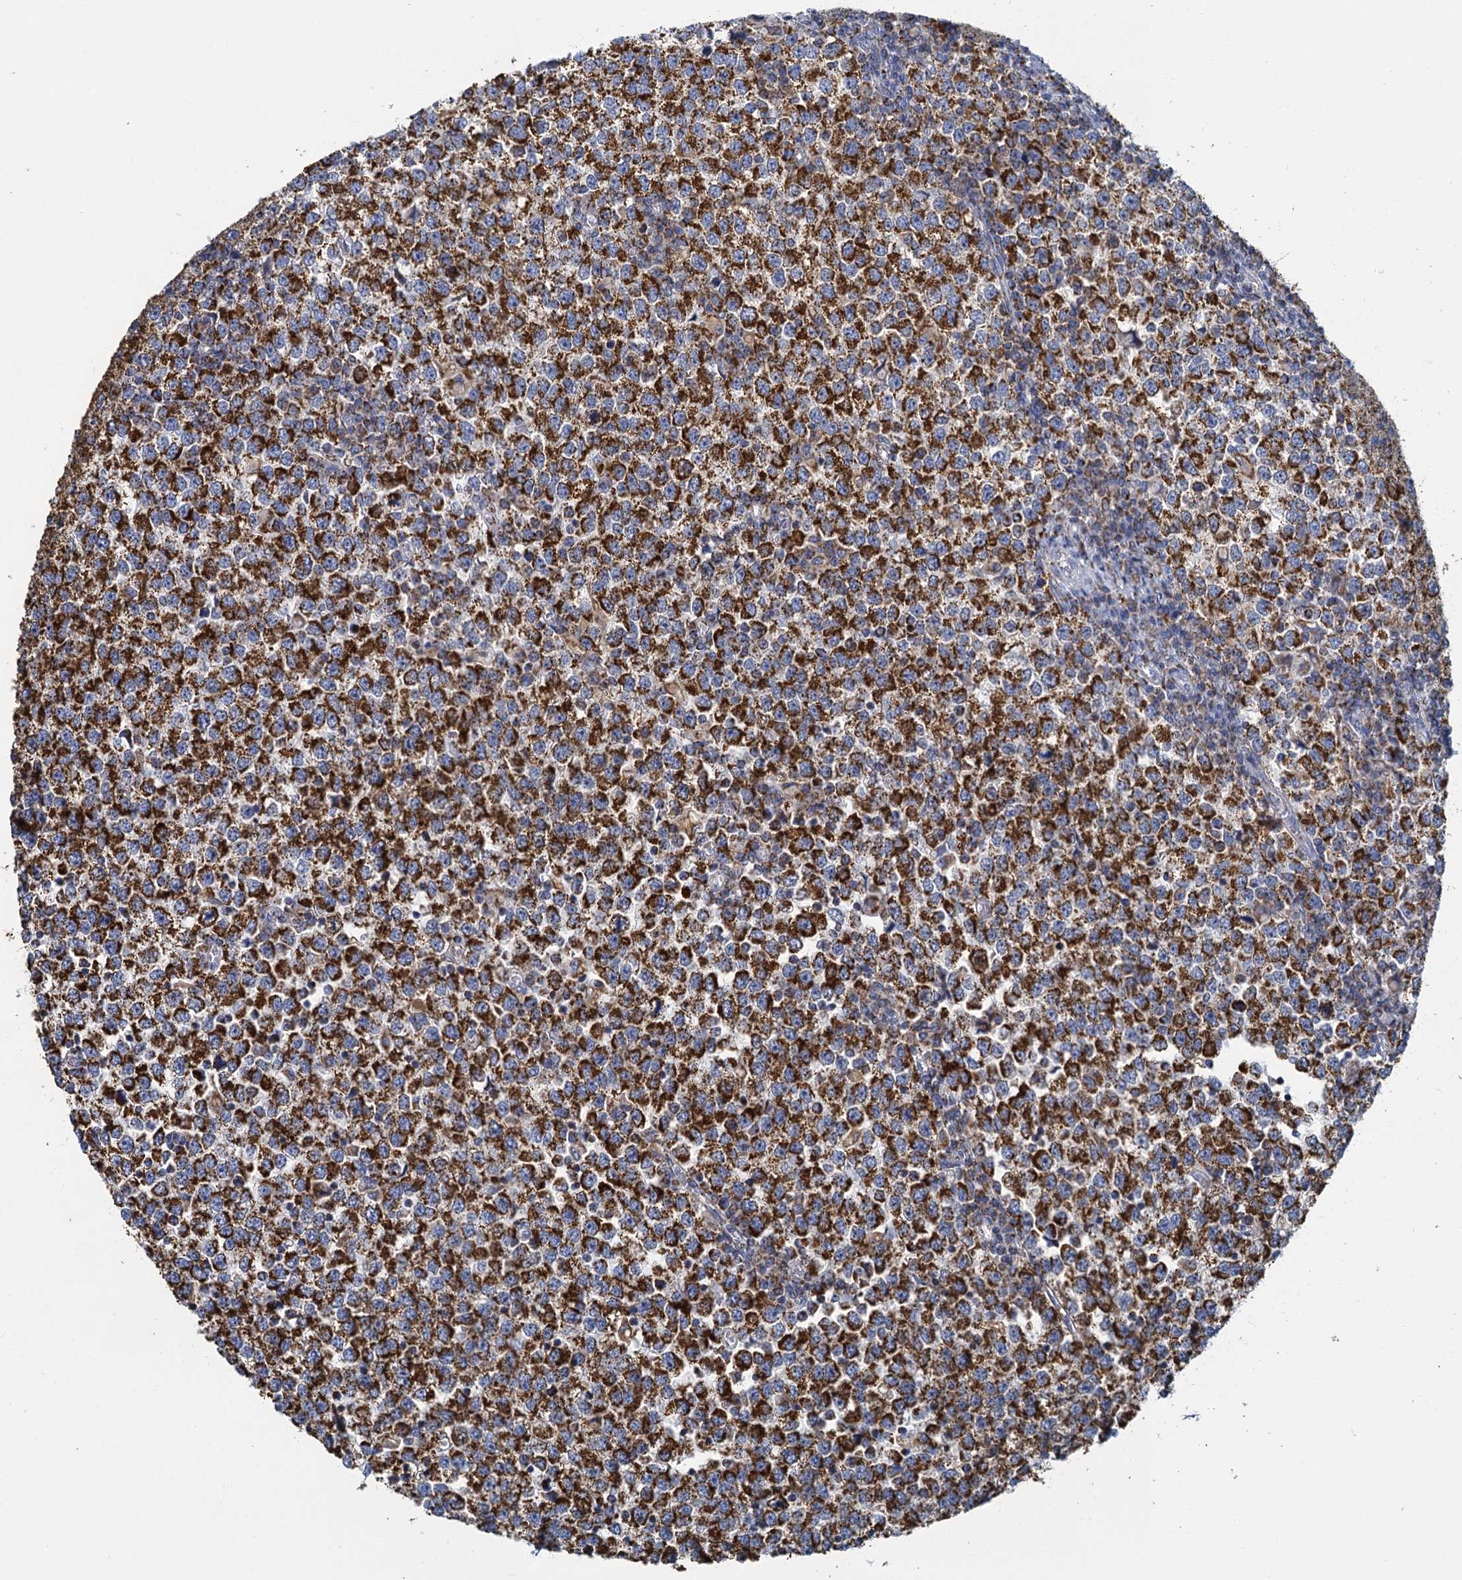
{"staining": {"intensity": "strong", "quantity": ">75%", "location": "cytoplasmic/membranous"}, "tissue": "testis cancer", "cell_type": "Tumor cells", "image_type": "cancer", "snomed": [{"axis": "morphology", "description": "Seminoma, NOS"}, {"axis": "topography", "description": "Testis"}], "caption": "Immunohistochemical staining of human testis seminoma exhibits strong cytoplasmic/membranous protein staining in approximately >75% of tumor cells. Using DAB (3,3'-diaminobenzidine) (brown) and hematoxylin (blue) stains, captured at high magnification using brightfield microscopy.", "gene": "CCP110", "patient": {"sex": "male", "age": 65}}